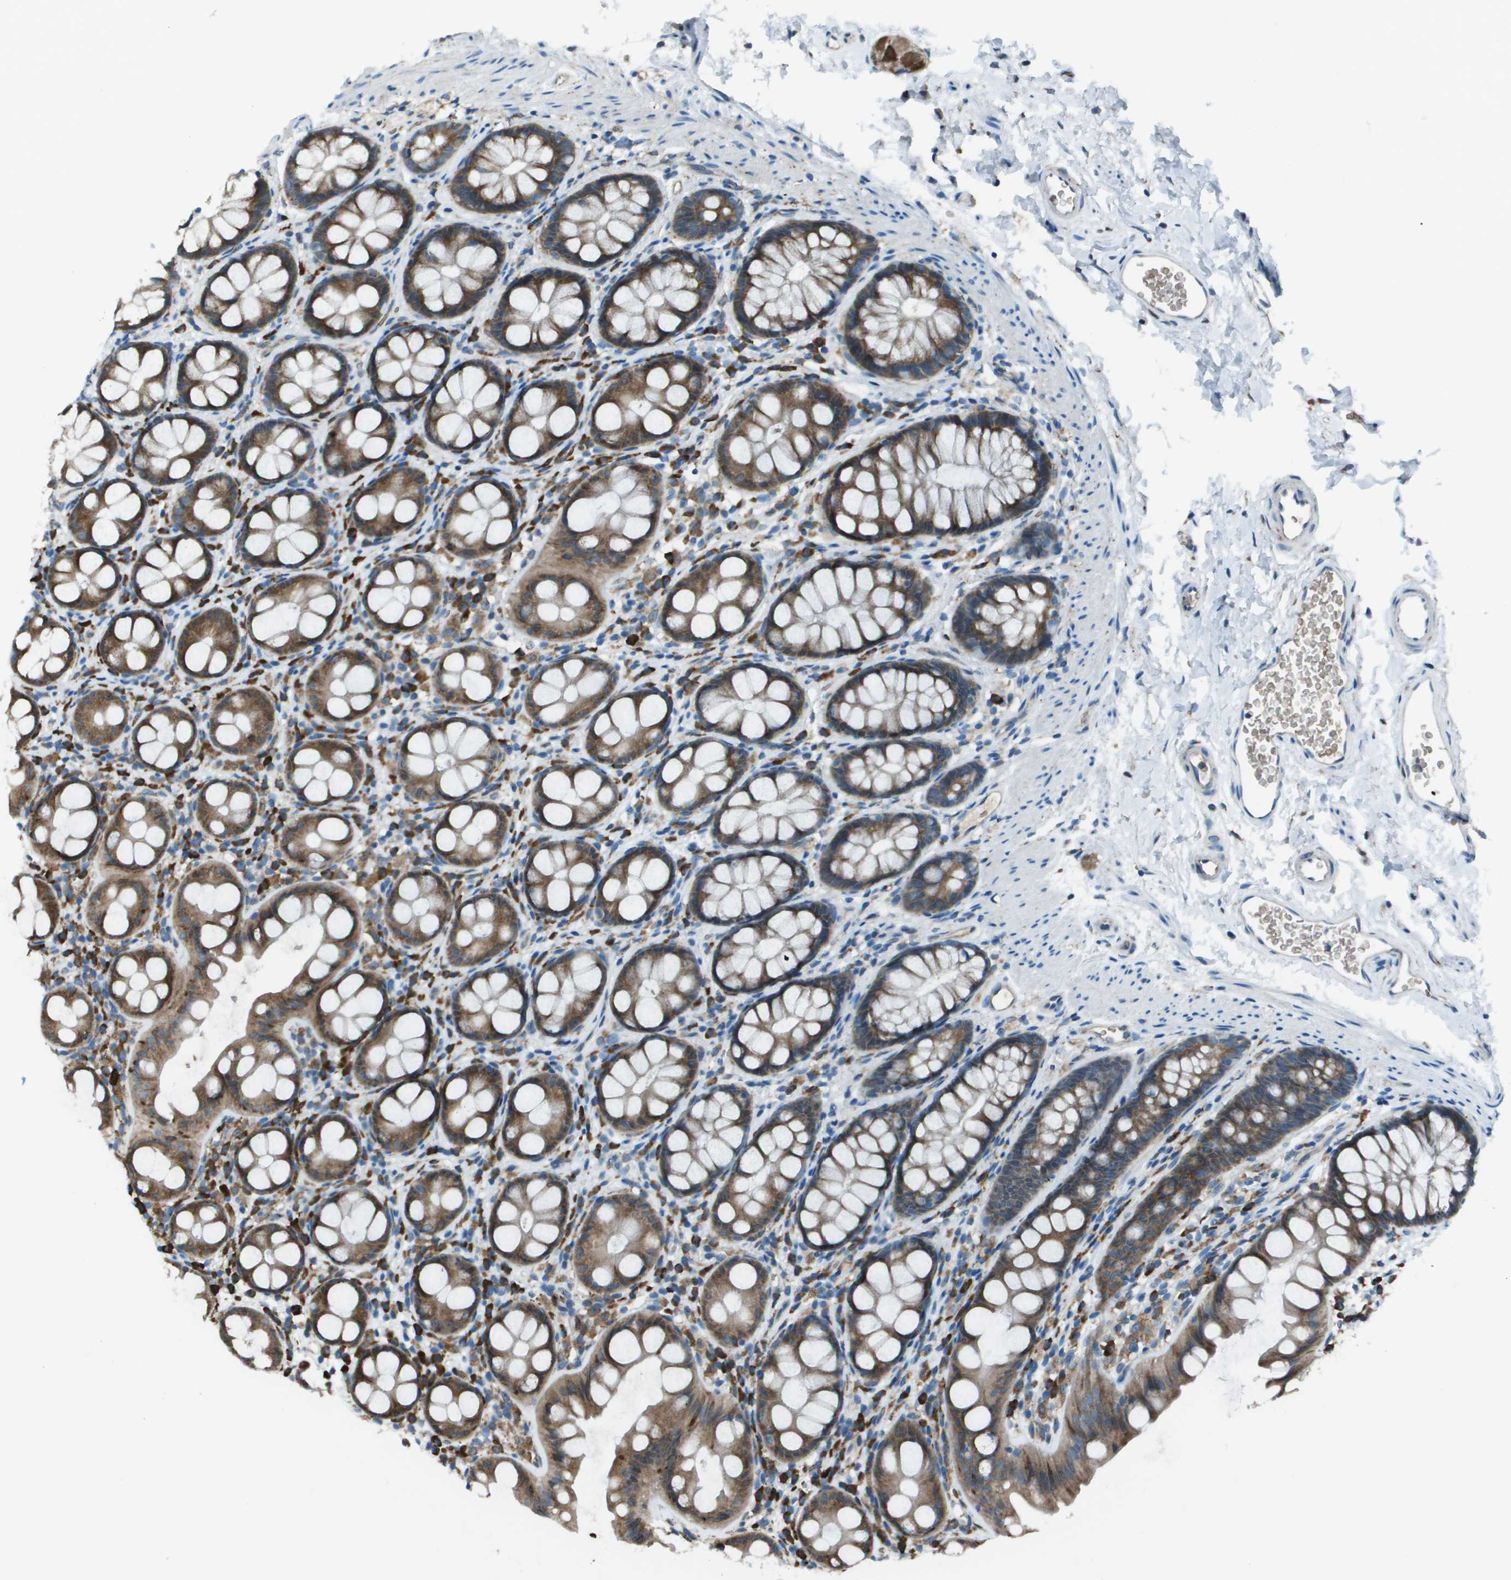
{"staining": {"intensity": "moderate", "quantity": ">75%", "location": "cytoplasmic/membranous"}, "tissue": "rectum", "cell_type": "Glandular cells", "image_type": "normal", "snomed": [{"axis": "morphology", "description": "Normal tissue, NOS"}, {"axis": "topography", "description": "Rectum"}], "caption": "A medium amount of moderate cytoplasmic/membranous expression is identified in approximately >75% of glandular cells in normal rectum.", "gene": "UTS2", "patient": {"sex": "female", "age": 65}}